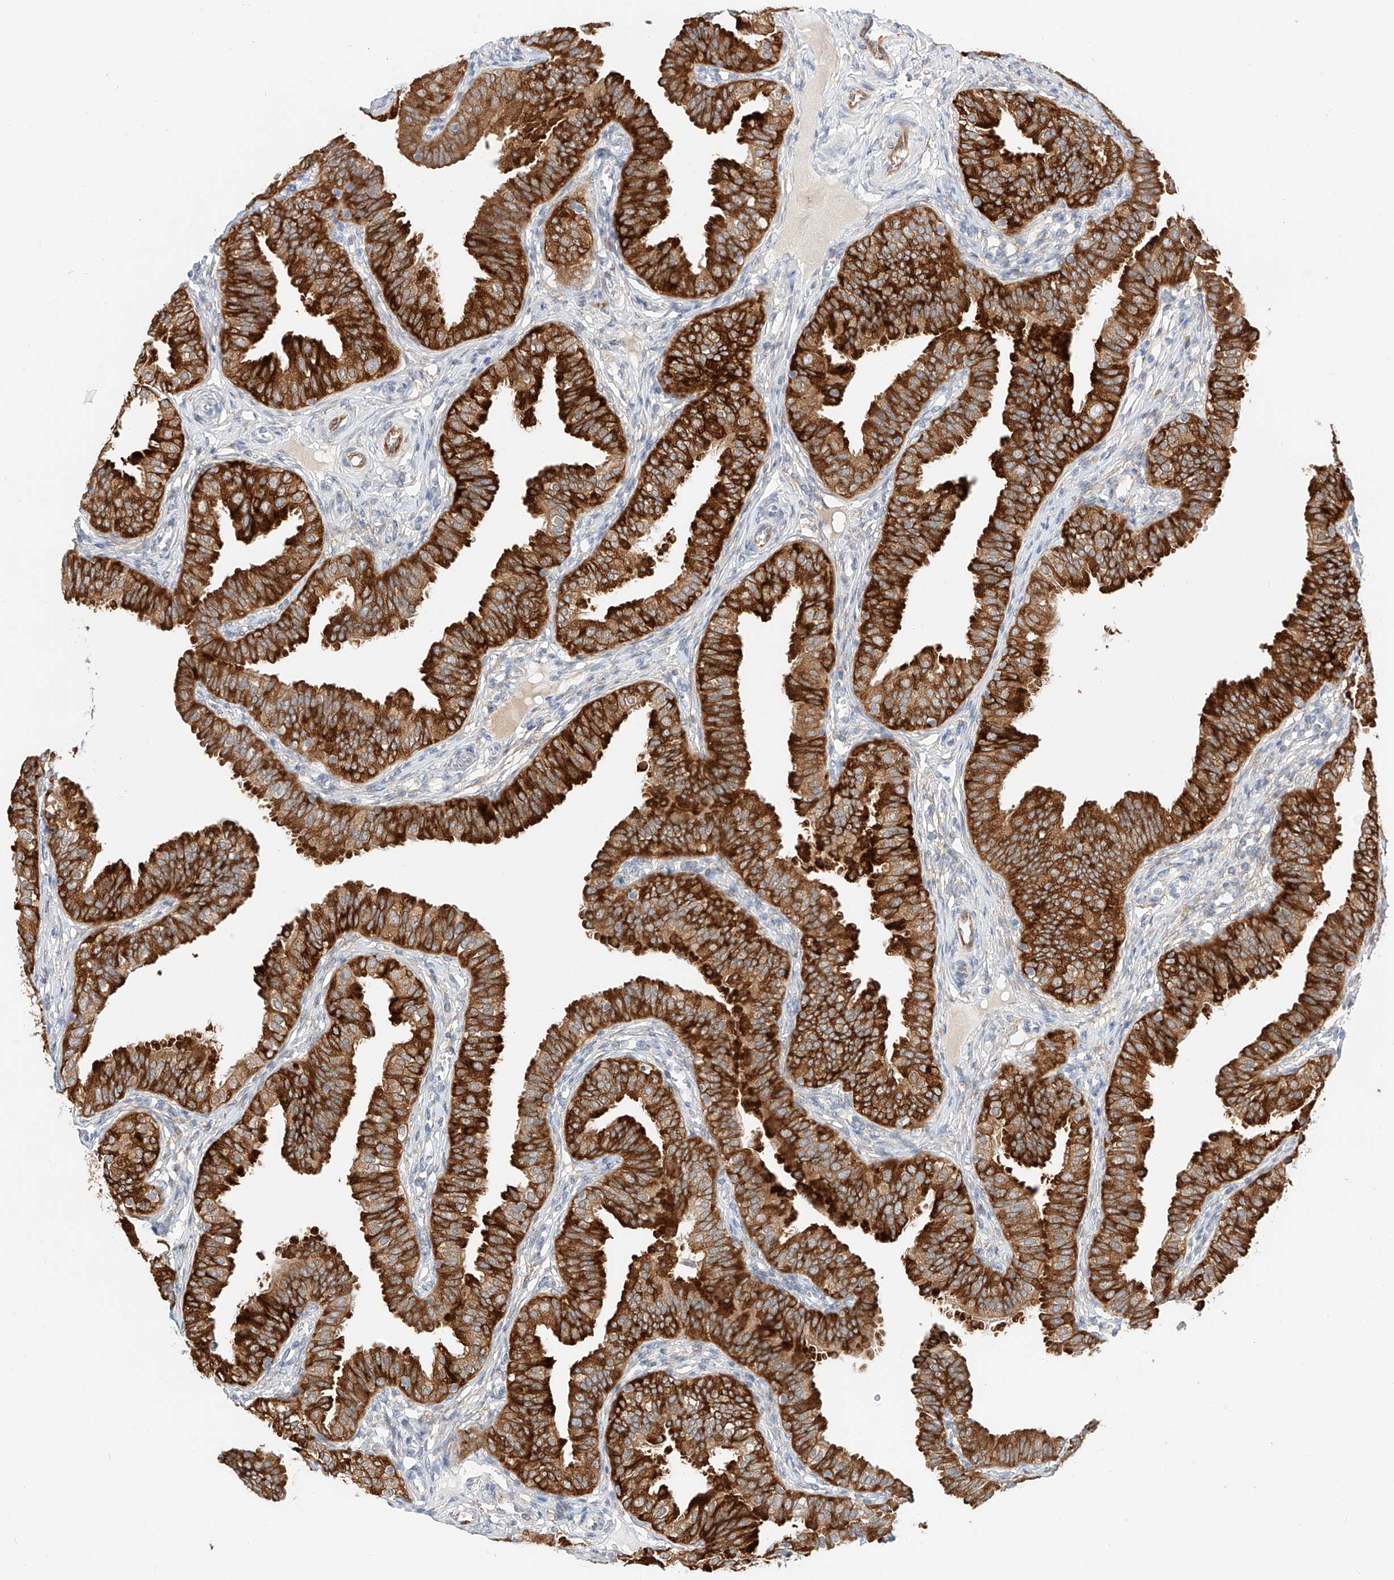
{"staining": {"intensity": "strong", "quantity": ">75%", "location": "cytoplasmic/membranous"}, "tissue": "fallopian tube", "cell_type": "Glandular cells", "image_type": "normal", "snomed": [{"axis": "morphology", "description": "Normal tissue, NOS"}, {"axis": "topography", "description": "Fallopian tube"}], "caption": "DAB (3,3'-diaminobenzidine) immunohistochemical staining of normal fallopian tube reveals strong cytoplasmic/membranous protein expression in approximately >75% of glandular cells.", "gene": "CARMIL1", "patient": {"sex": "female", "age": 35}}